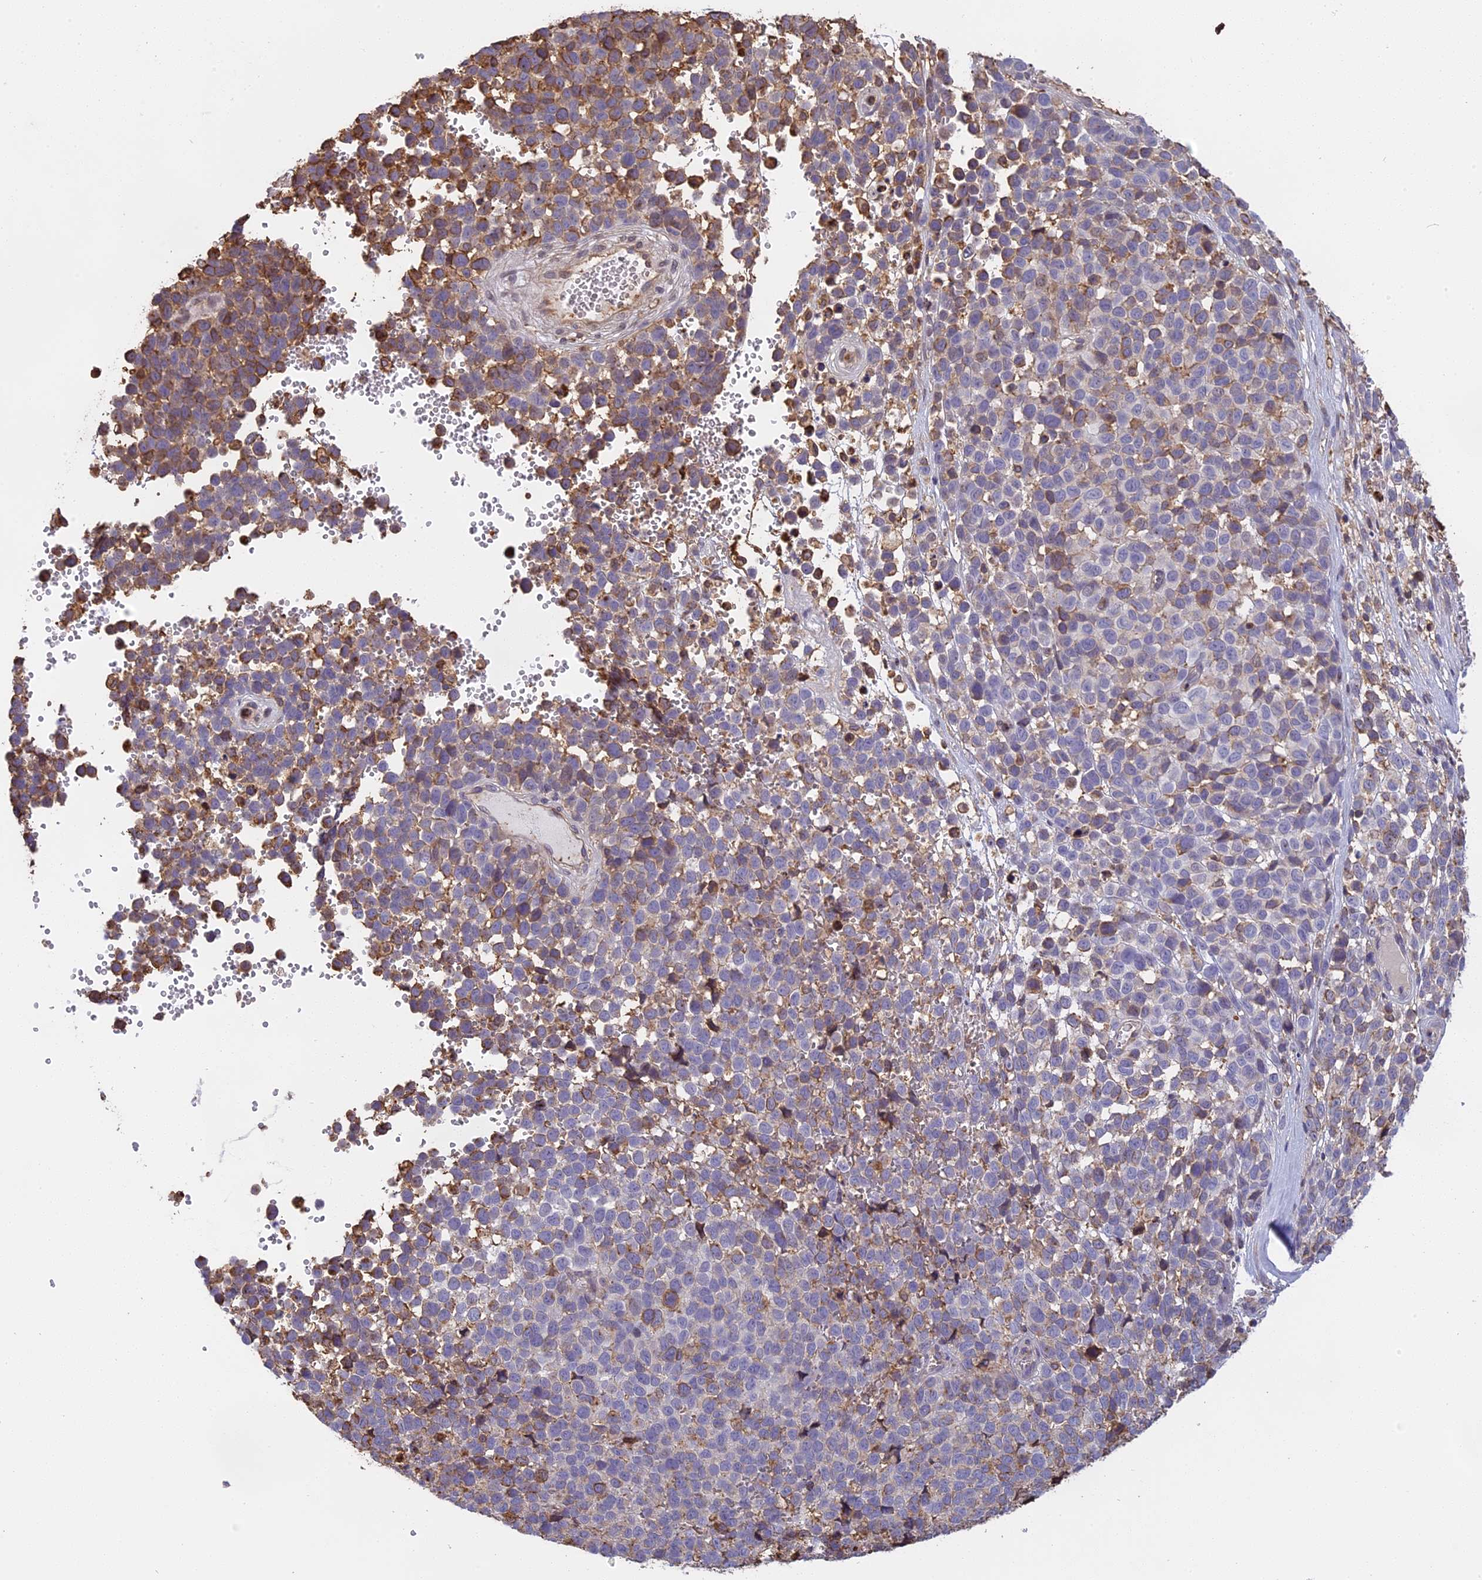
{"staining": {"intensity": "moderate", "quantity": "<25%", "location": "cytoplasmic/membranous"}, "tissue": "melanoma", "cell_type": "Tumor cells", "image_type": "cancer", "snomed": [{"axis": "morphology", "description": "Malignant melanoma, NOS"}, {"axis": "topography", "description": "Nose, NOS"}], "caption": "Protein staining shows moderate cytoplasmic/membranous staining in approximately <25% of tumor cells in malignant melanoma.", "gene": "TMEM255B", "patient": {"sex": "female", "age": 48}}